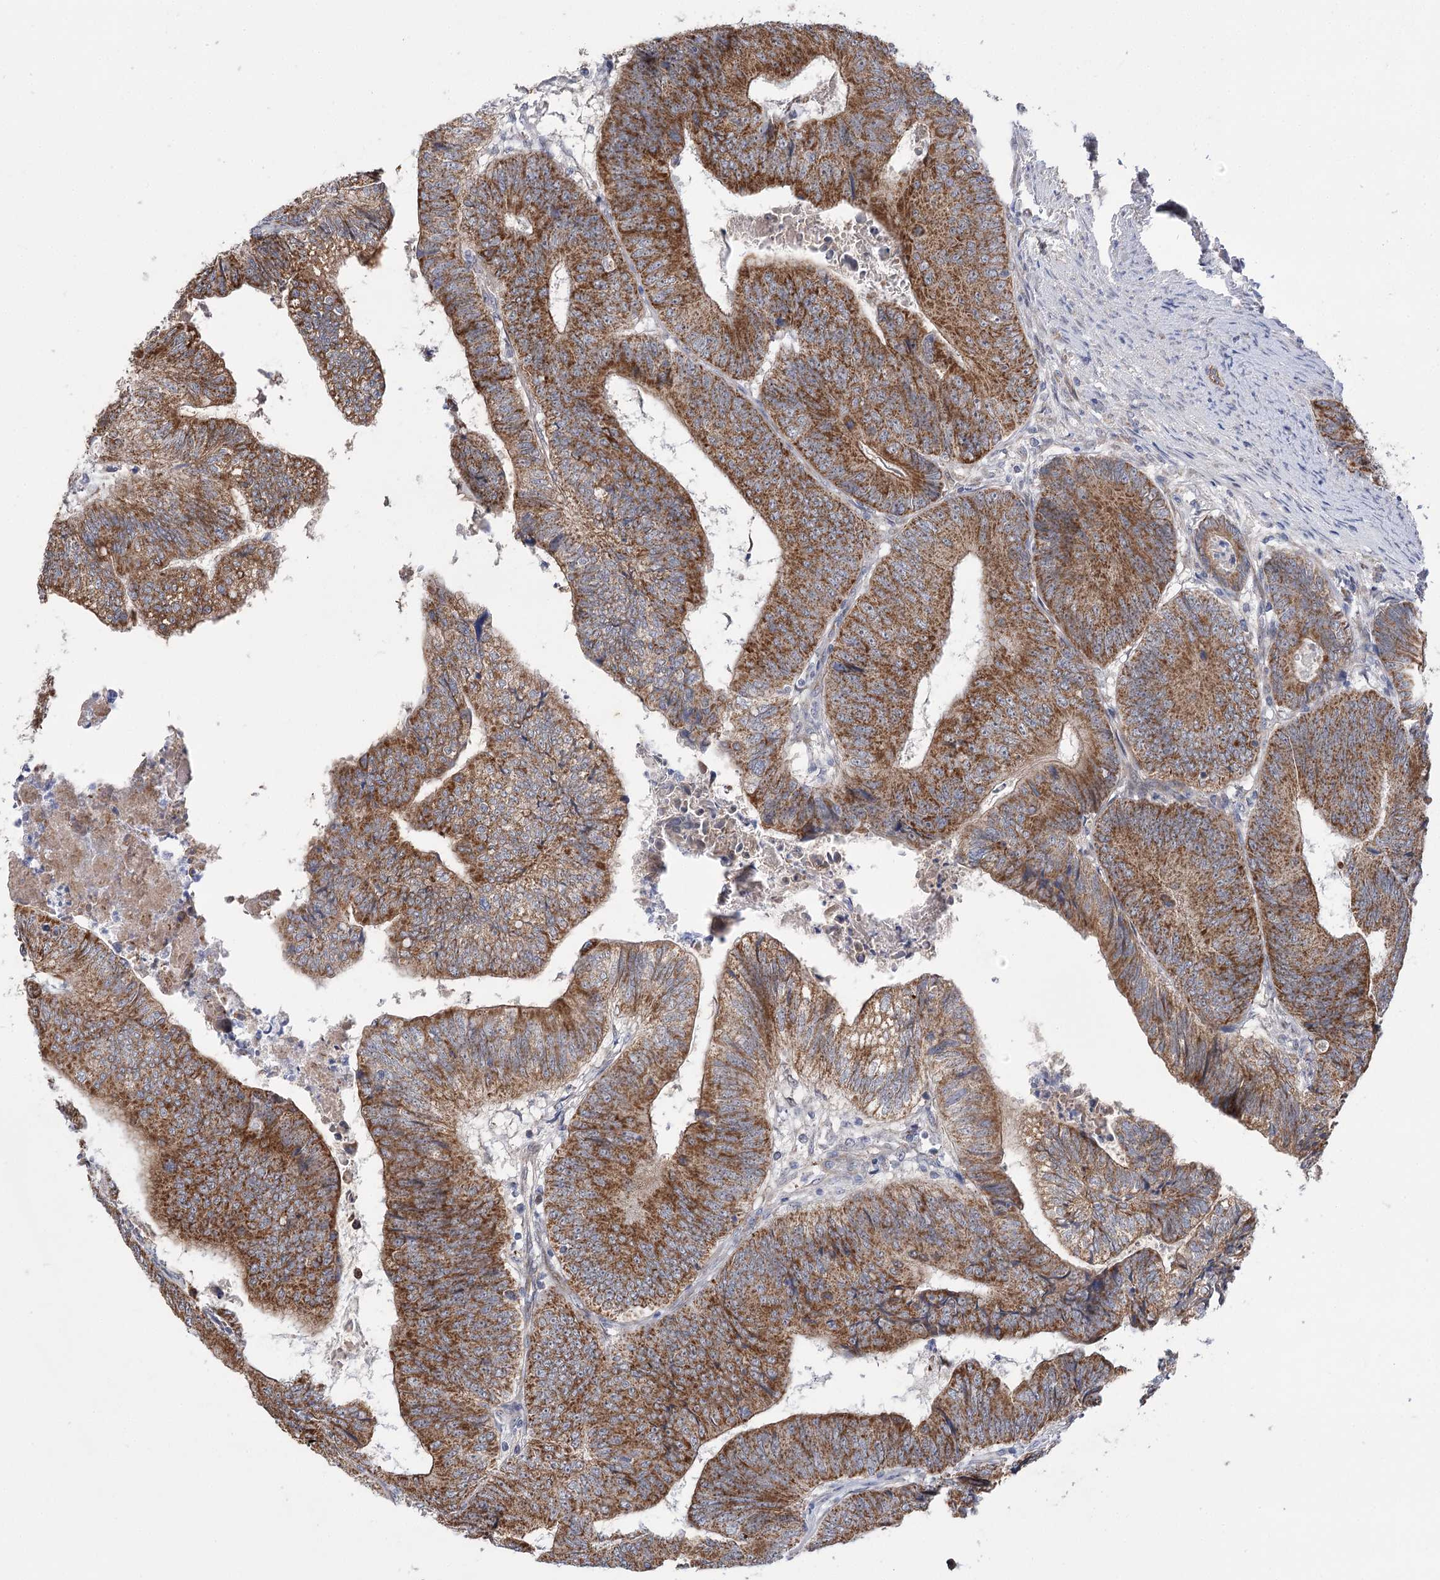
{"staining": {"intensity": "moderate", "quantity": ">75%", "location": "cytoplasmic/membranous"}, "tissue": "colorectal cancer", "cell_type": "Tumor cells", "image_type": "cancer", "snomed": [{"axis": "morphology", "description": "Adenocarcinoma, NOS"}, {"axis": "topography", "description": "Colon"}], "caption": "Immunohistochemistry (DAB (3,3'-diaminobenzidine)) staining of human colorectal adenocarcinoma displays moderate cytoplasmic/membranous protein positivity in approximately >75% of tumor cells. The staining was performed using DAB (3,3'-diaminobenzidine) to visualize the protein expression in brown, while the nuclei were stained in blue with hematoxylin (Magnification: 20x).", "gene": "ECHDC3", "patient": {"sex": "female", "age": 67}}